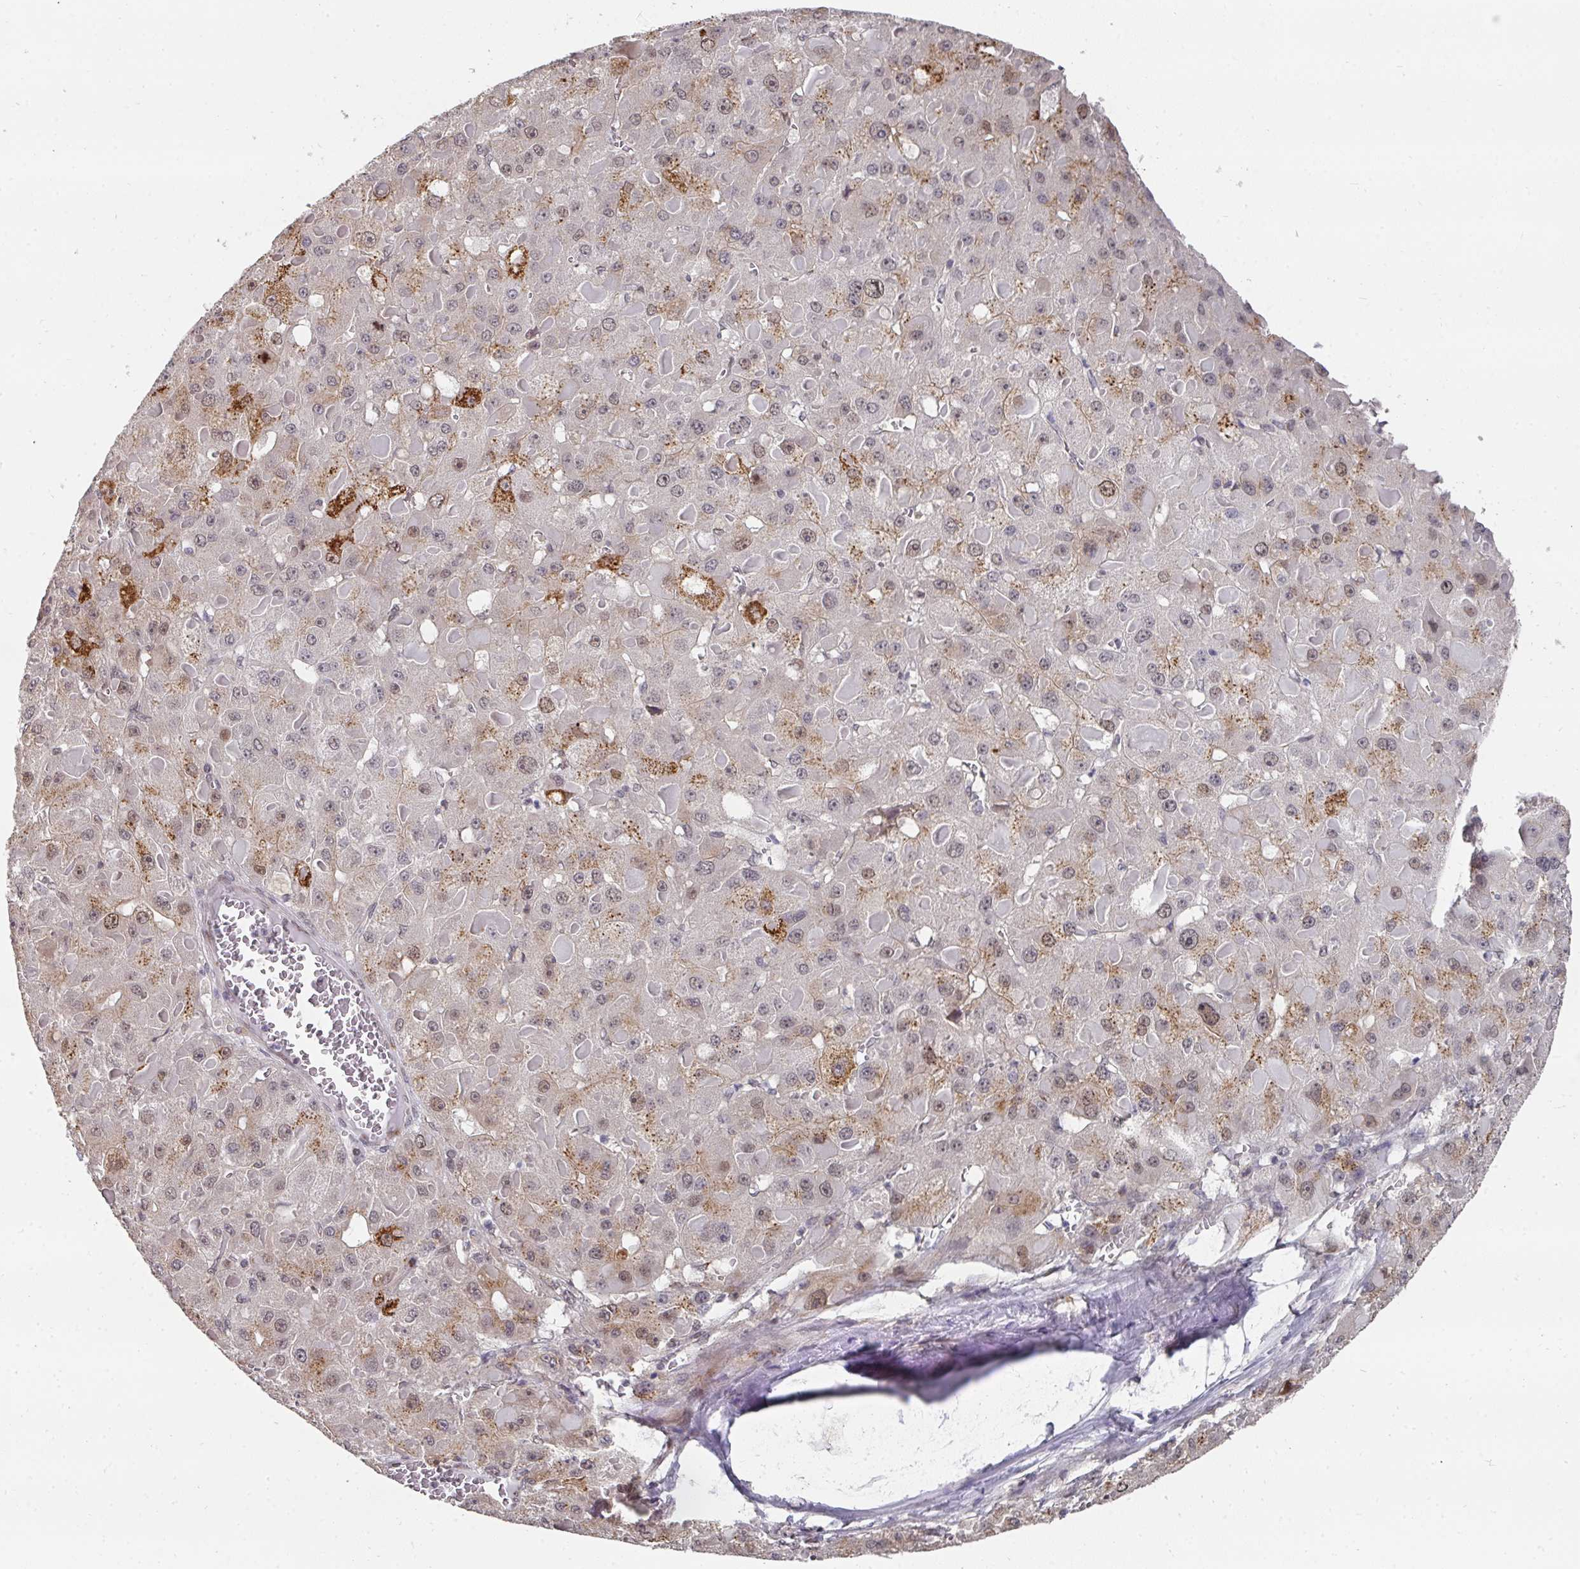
{"staining": {"intensity": "strong", "quantity": "<25%", "location": "cytoplasmic/membranous"}, "tissue": "liver cancer", "cell_type": "Tumor cells", "image_type": "cancer", "snomed": [{"axis": "morphology", "description": "Carcinoma, Hepatocellular, NOS"}, {"axis": "topography", "description": "Liver"}], "caption": "Immunohistochemical staining of liver cancer displays medium levels of strong cytoplasmic/membranous expression in approximately <25% of tumor cells.", "gene": "C18orf25", "patient": {"sex": "female", "age": 73}}